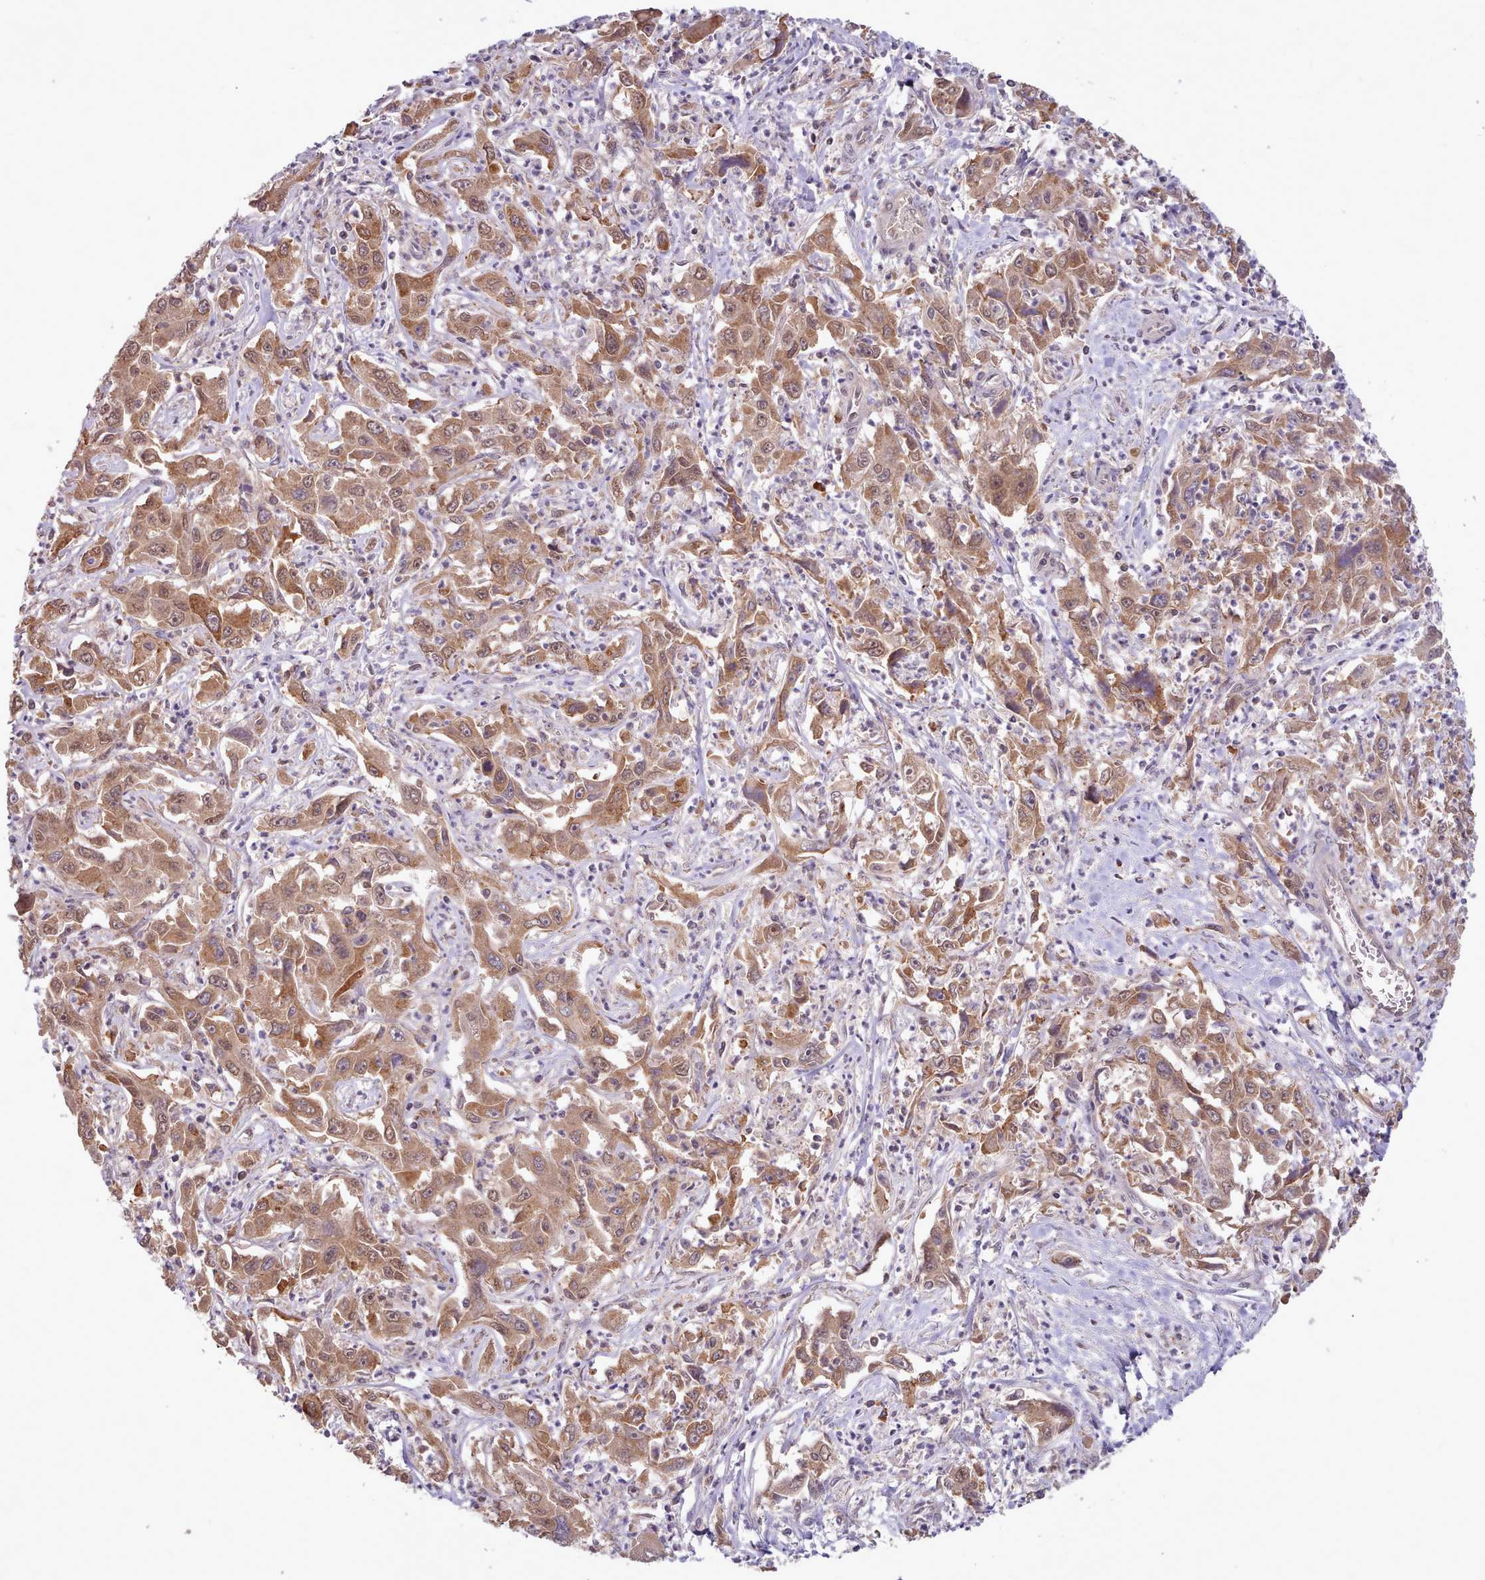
{"staining": {"intensity": "moderate", "quantity": ">75%", "location": "cytoplasmic/membranous,nuclear"}, "tissue": "liver cancer", "cell_type": "Tumor cells", "image_type": "cancer", "snomed": [{"axis": "morphology", "description": "Carcinoma, Hepatocellular, NOS"}, {"axis": "topography", "description": "Liver"}], "caption": "Human hepatocellular carcinoma (liver) stained with a protein marker shows moderate staining in tumor cells.", "gene": "PIP4P1", "patient": {"sex": "male", "age": 63}}